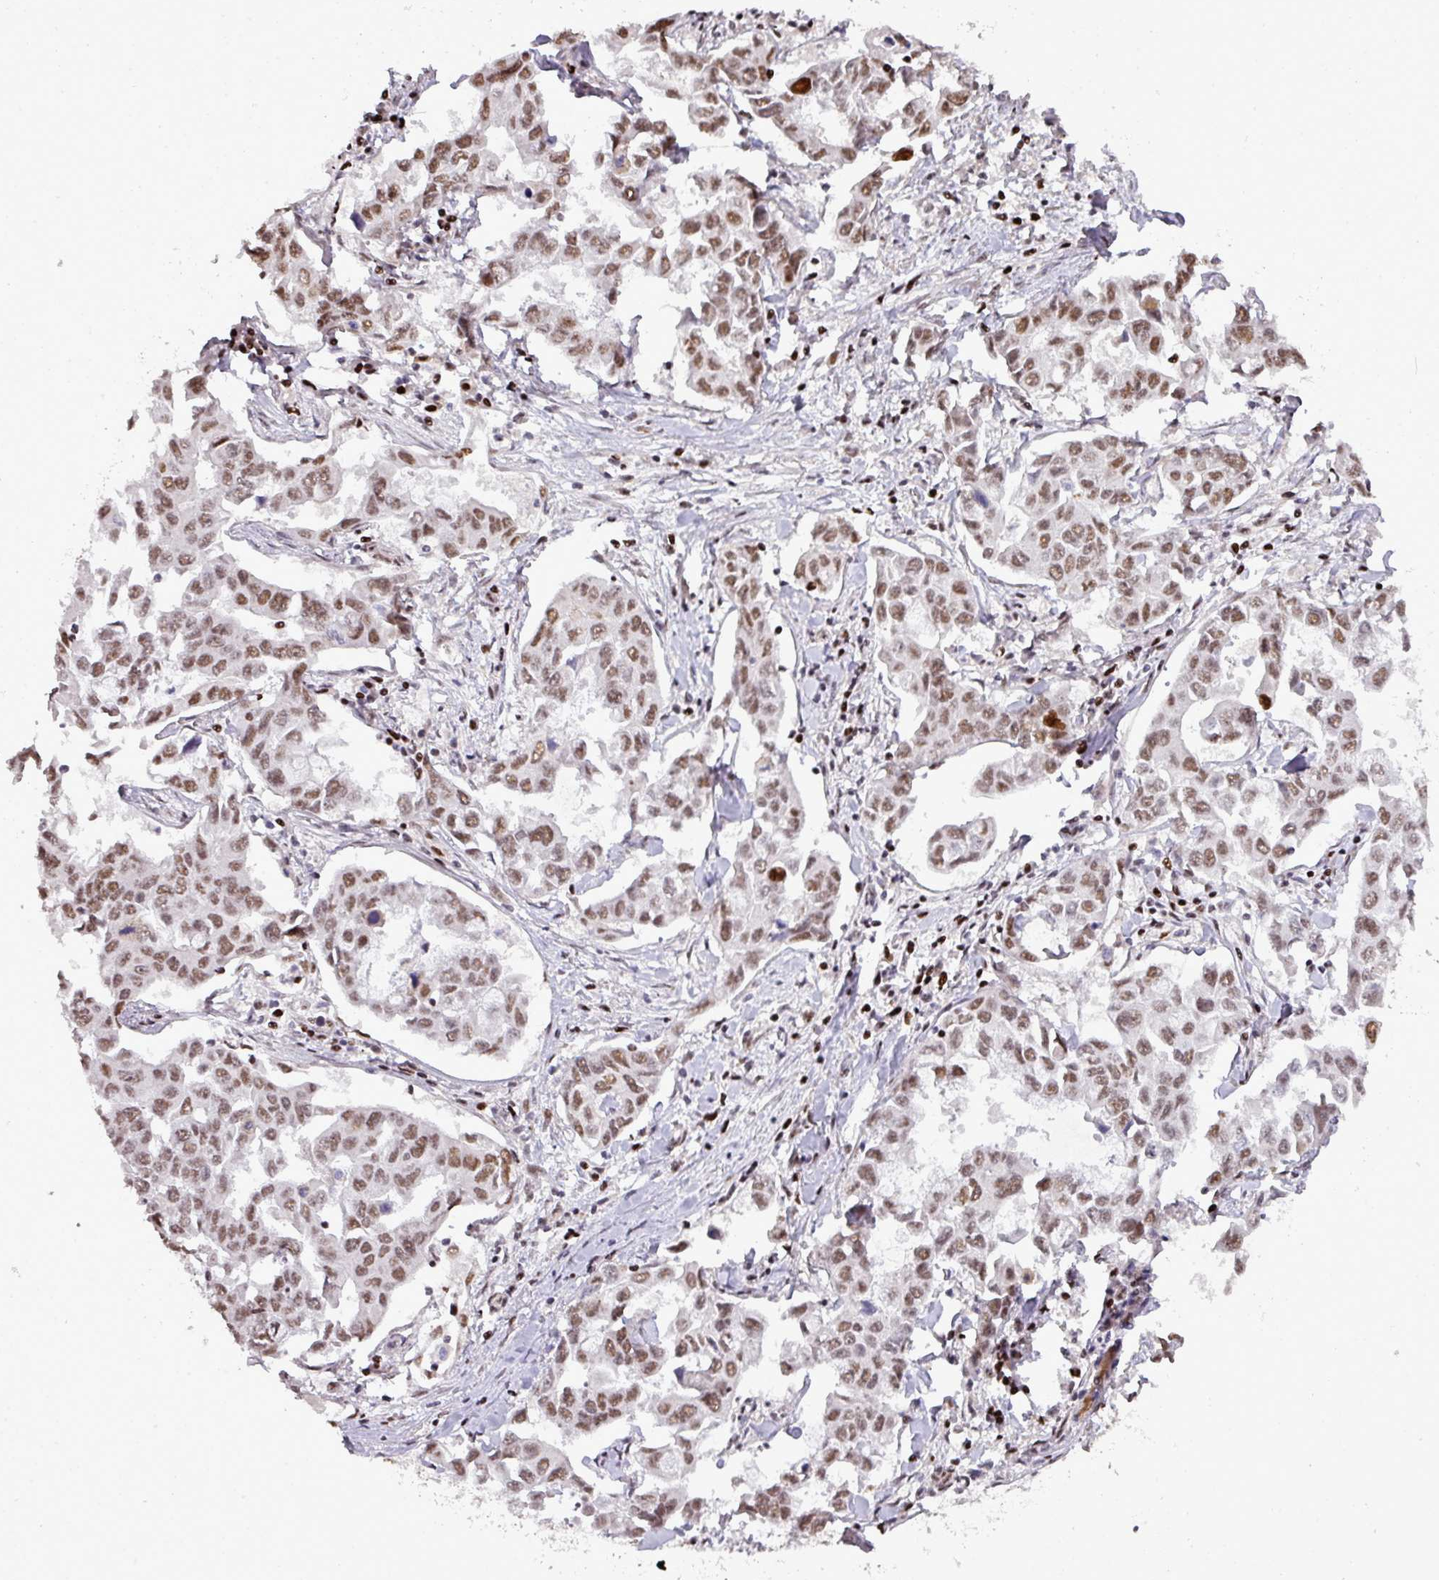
{"staining": {"intensity": "moderate", "quantity": ">75%", "location": "nuclear"}, "tissue": "lung cancer", "cell_type": "Tumor cells", "image_type": "cancer", "snomed": [{"axis": "morphology", "description": "Adenocarcinoma, NOS"}, {"axis": "topography", "description": "Lung"}], "caption": "Lung adenocarcinoma tissue demonstrates moderate nuclear positivity in approximately >75% of tumor cells", "gene": "MYSM1", "patient": {"sex": "male", "age": 64}}